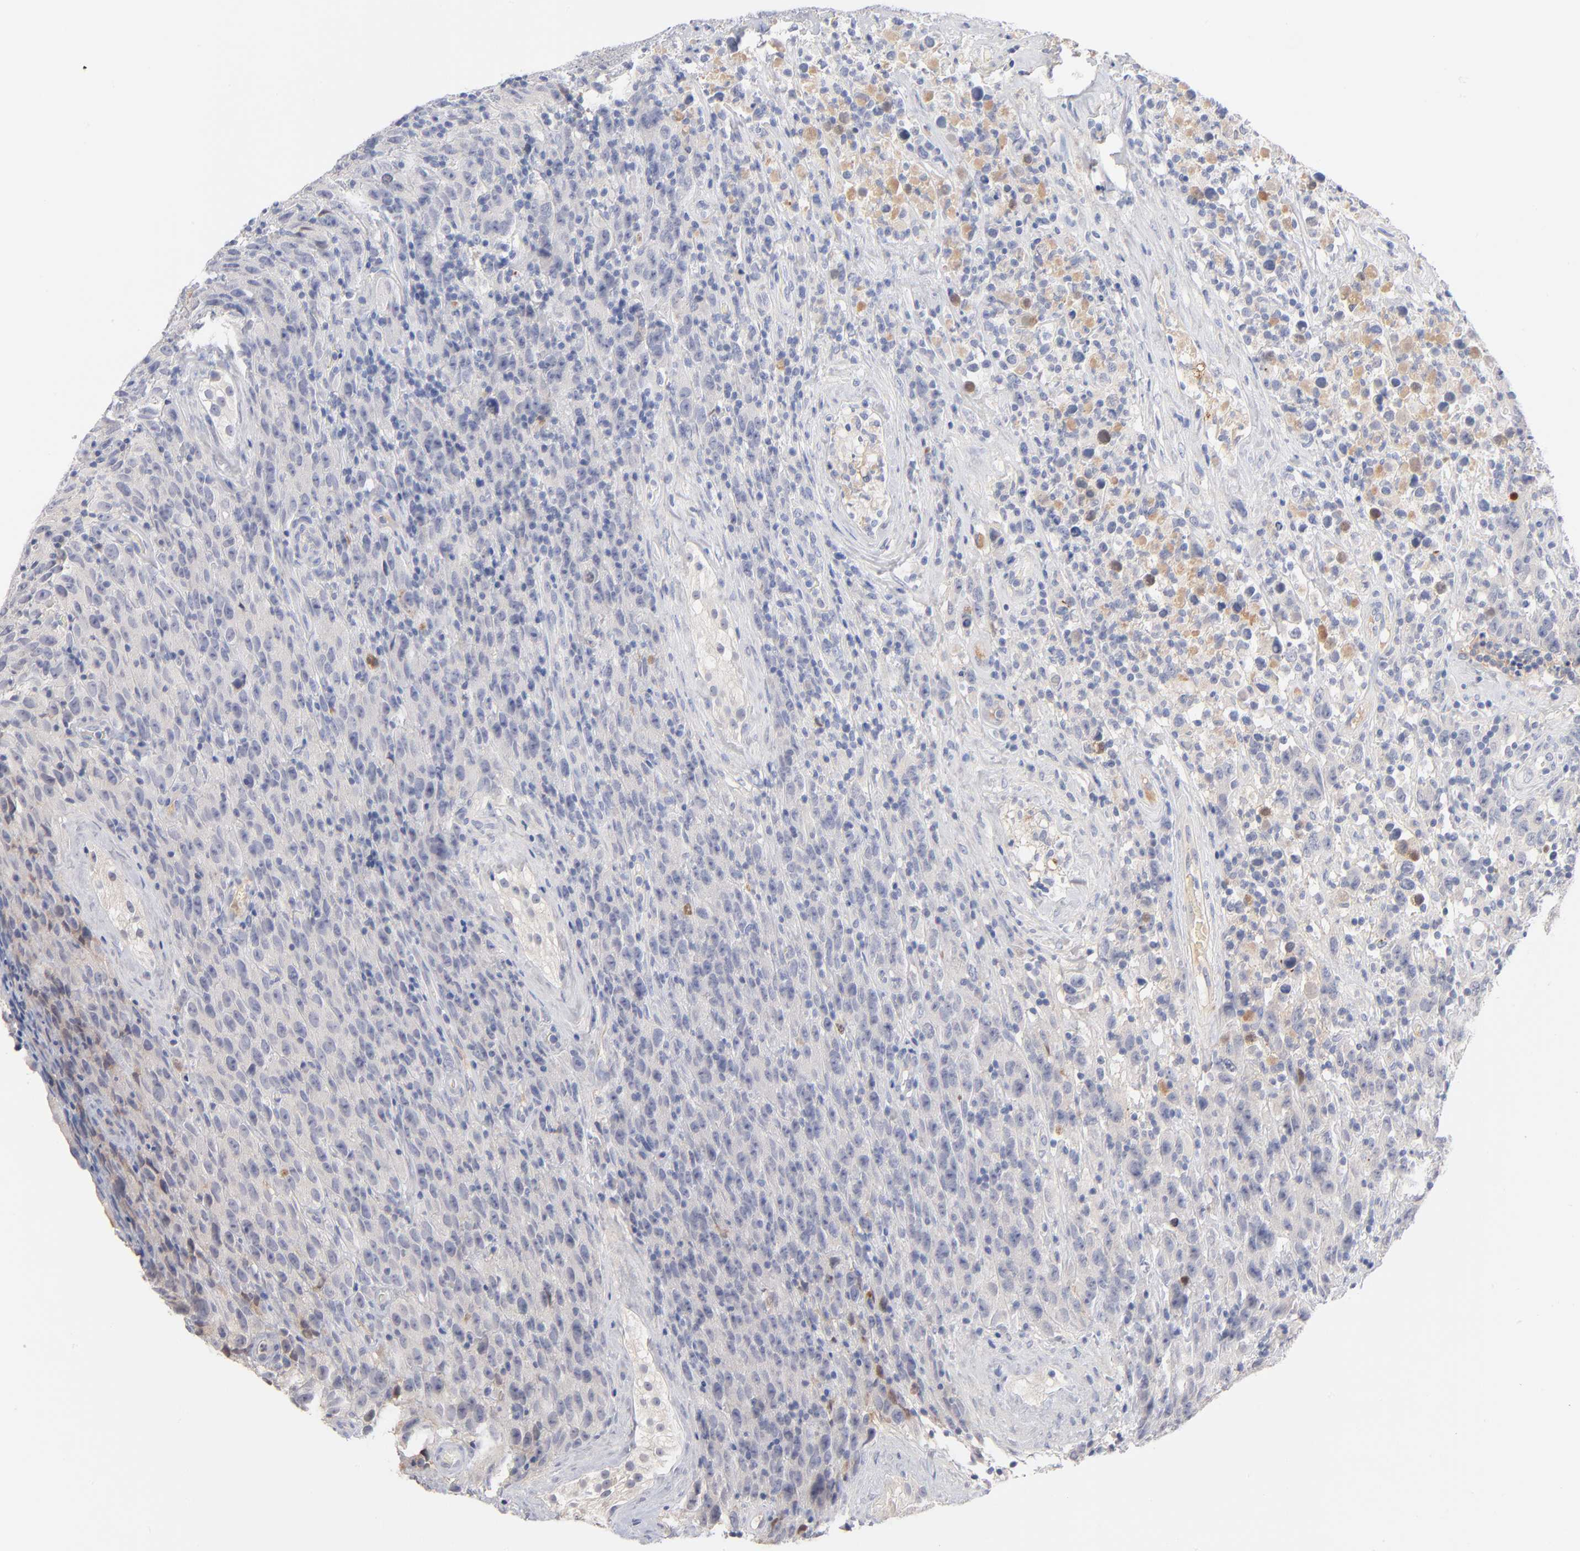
{"staining": {"intensity": "negative", "quantity": "none", "location": "none"}, "tissue": "testis cancer", "cell_type": "Tumor cells", "image_type": "cancer", "snomed": [{"axis": "morphology", "description": "Seminoma, NOS"}, {"axis": "topography", "description": "Testis"}], "caption": "This is an immunohistochemistry (IHC) micrograph of human testis cancer. There is no positivity in tumor cells.", "gene": "F12", "patient": {"sex": "male", "age": 52}}